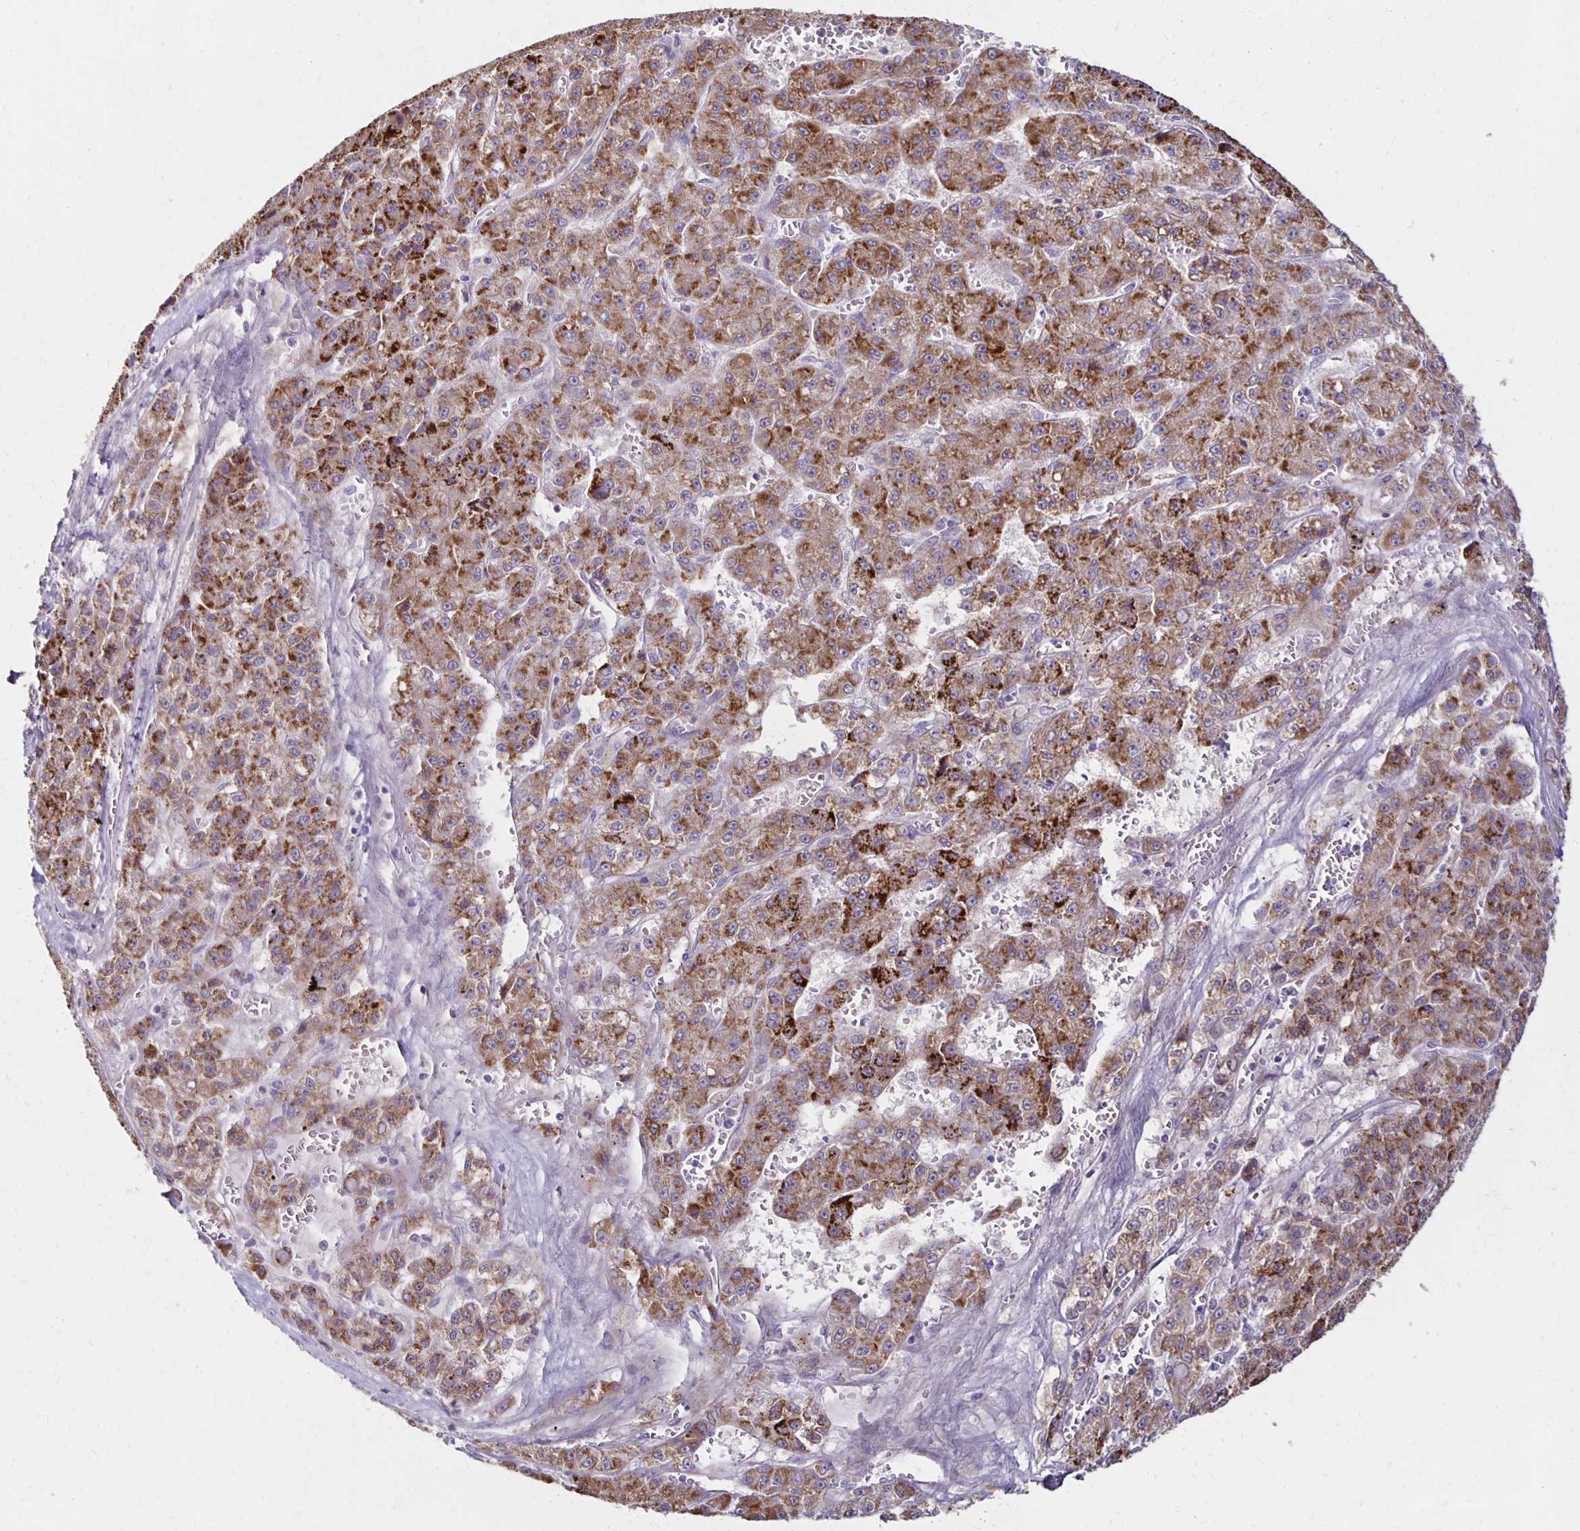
{"staining": {"intensity": "strong", "quantity": ">75%", "location": "cytoplasmic/membranous"}, "tissue": "liver cancer", "cell_type": "Tumor cells", "image_type": "cancer", "snomed": [{"axis": "morphology", "description": "Carcinoma, Hepatocellular, NOS"}, {"axis": "topography", "description": "Liver"}], "caption": "Immunohistochemical staining of liver hepatocellular carcinoma reveals high levels of strong cytoplasmic/membranous protein staining in approximately >75% of tumor cells.", "gene": "KATNBL1", "patient": {"sex": "male", "age": 70}}